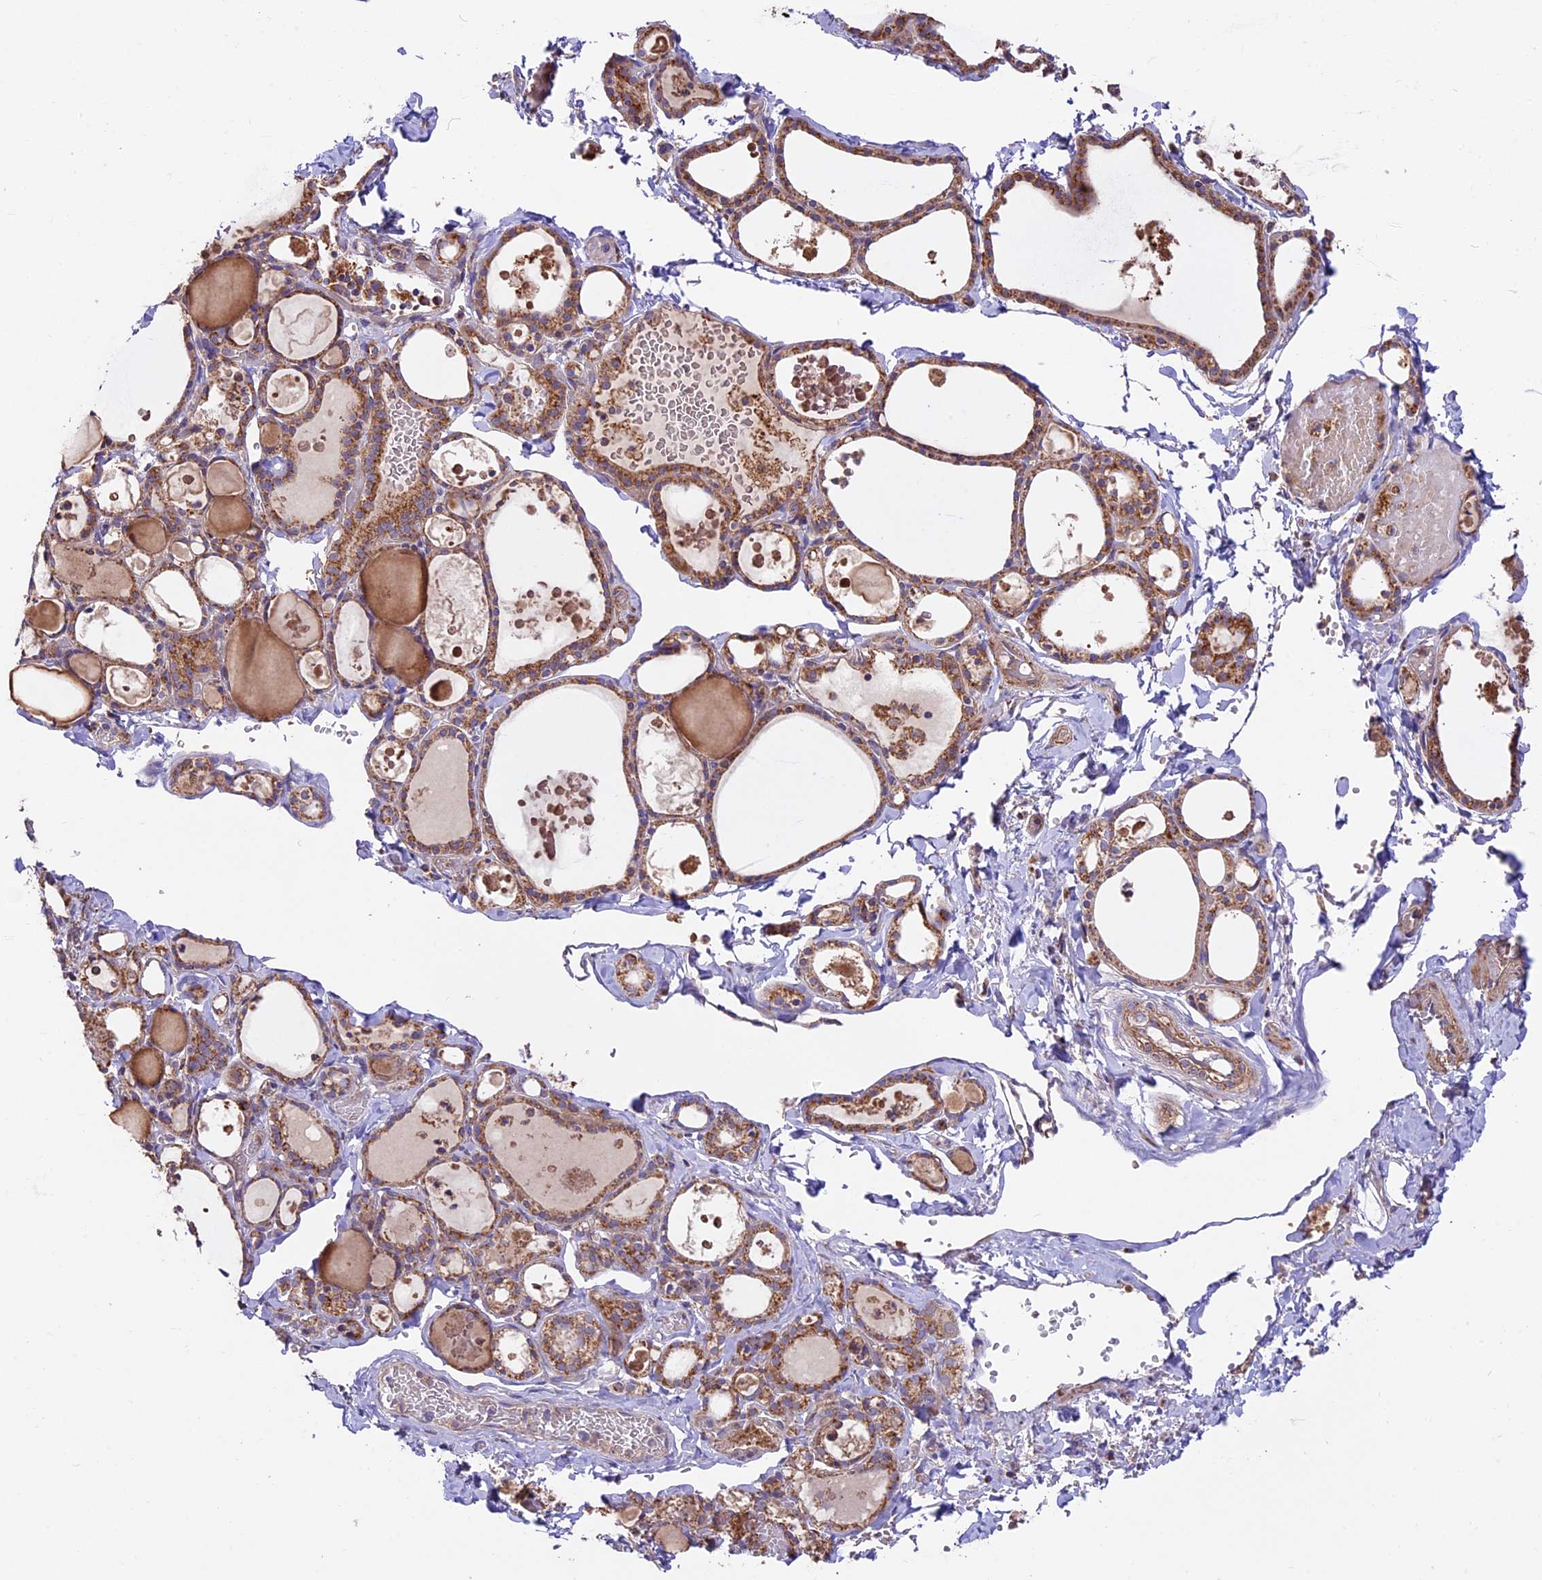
{"staining": {"intensity": "moderate", "quantity": ">75%", "location": "cytoplasmic/membranous"}, "tissue": "thyroid gland", "cell_type": "Glandular cells", "image_type": "normal", "snomed": [{"axis": "morphology", "description": "Normal tissue, NOS"}, {"axis": "topography", "description": "Thyroid gland"}], "caption": "The photomicrograph shows staining of normal thyroid gland, revealing moderate cytoplasmic/membranous protein positivity (brown color) within glandular cells. (Brightfield microscopy of DAB IHC at high magnification).", "gene": "NDUFA8", "patient": {"sex": "male", "age": 56}}